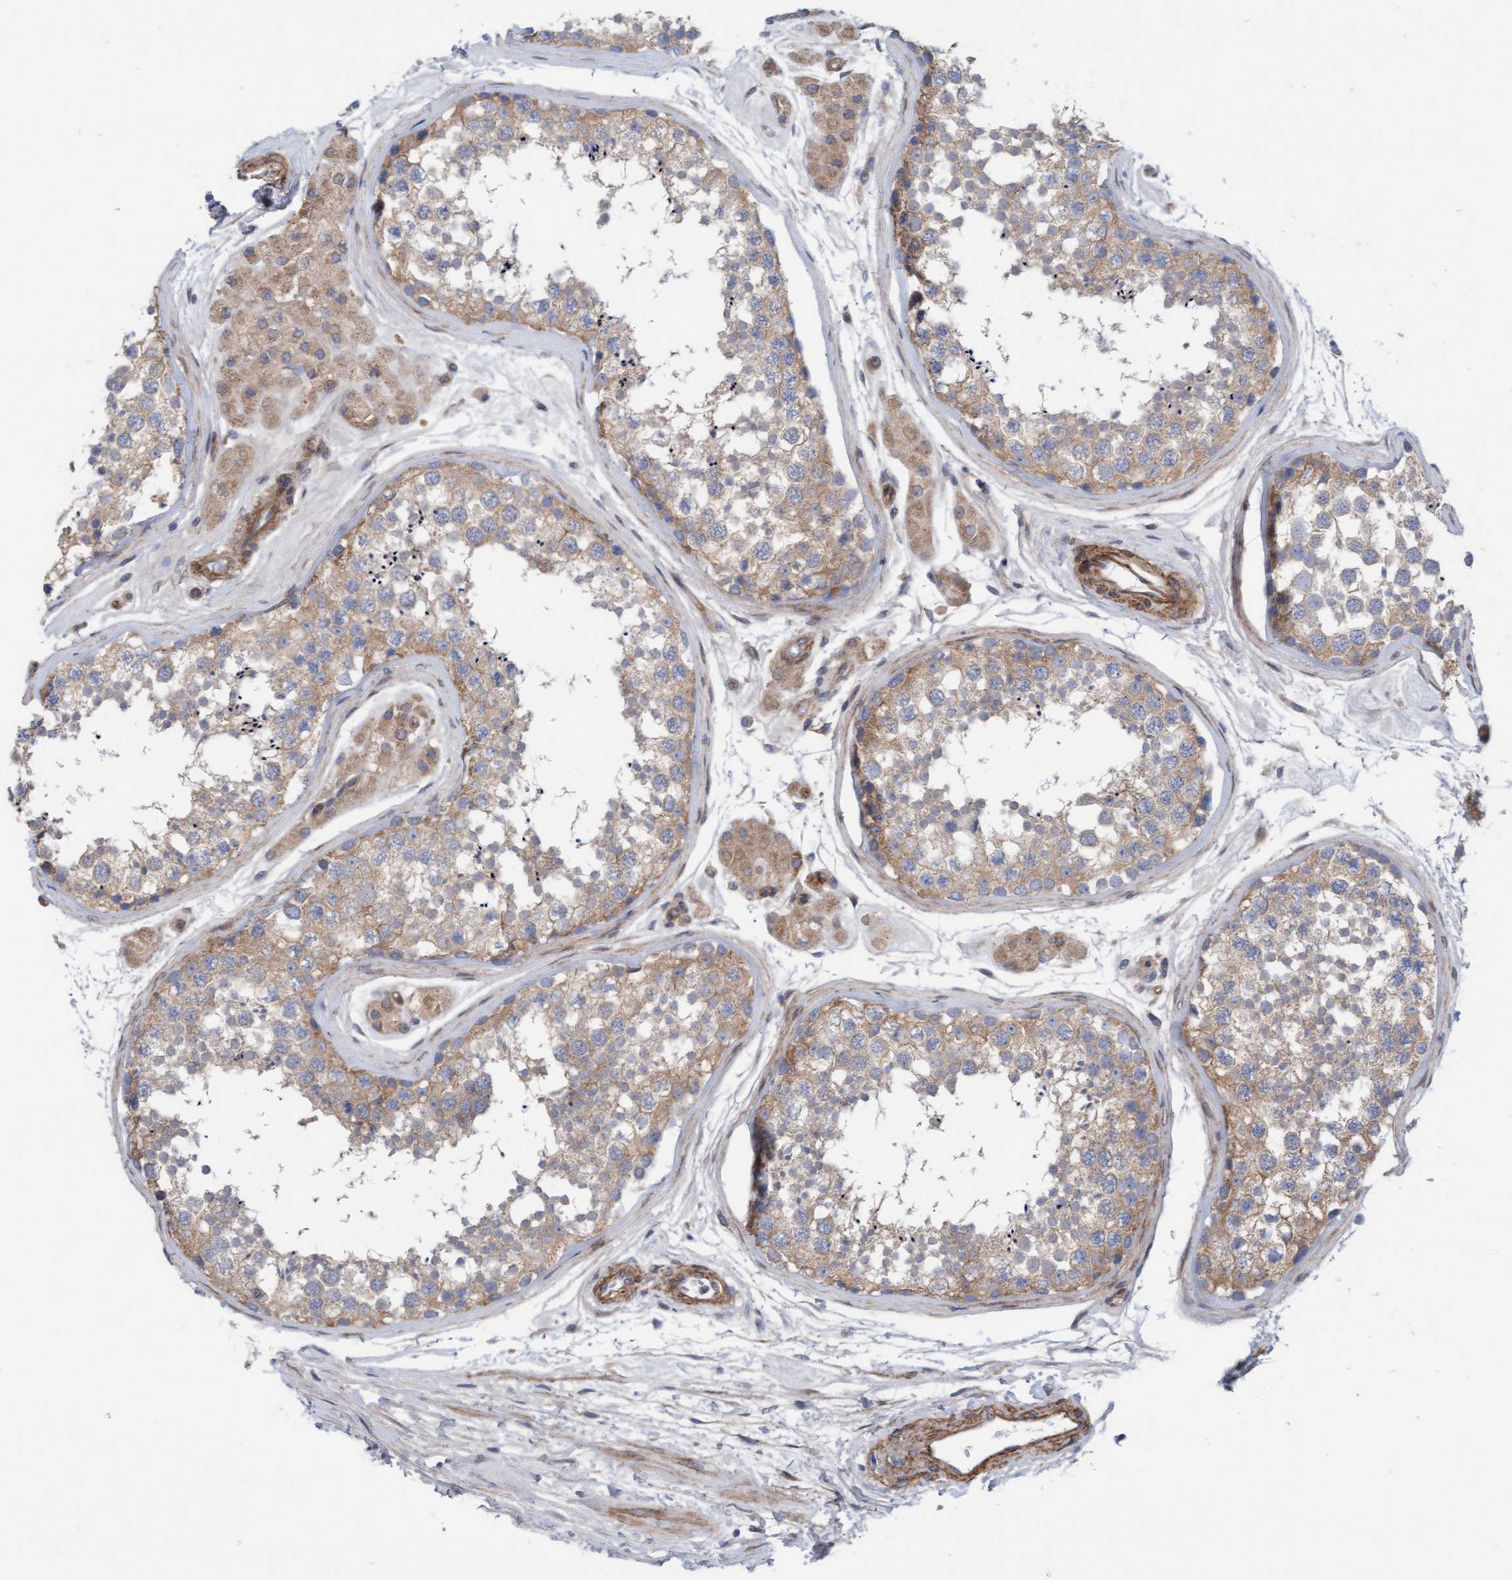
{"staining": {"intensity": "moderate", "quantity": ">75%", "location": "cytoplasmic/membranous"}, "tissue": "testis", "cell_type": "Cells in seminiferous ducts", "image_type": "normal", "snomed": [{"axis": "morphology", "description": "Normal tissue, NOS"}, {"axis": "topography", "description": "Testis"}], "caption": "The photomicrograph demonstrates immunohistochemical staining of unremarkable testis. There is moderate cytoplasmic/membranous staining is present in approximately >75% of cells in seminiferous ducts.", "gene": "CDK5RAP3", "patient": {"sex": "male", "age": 56}}